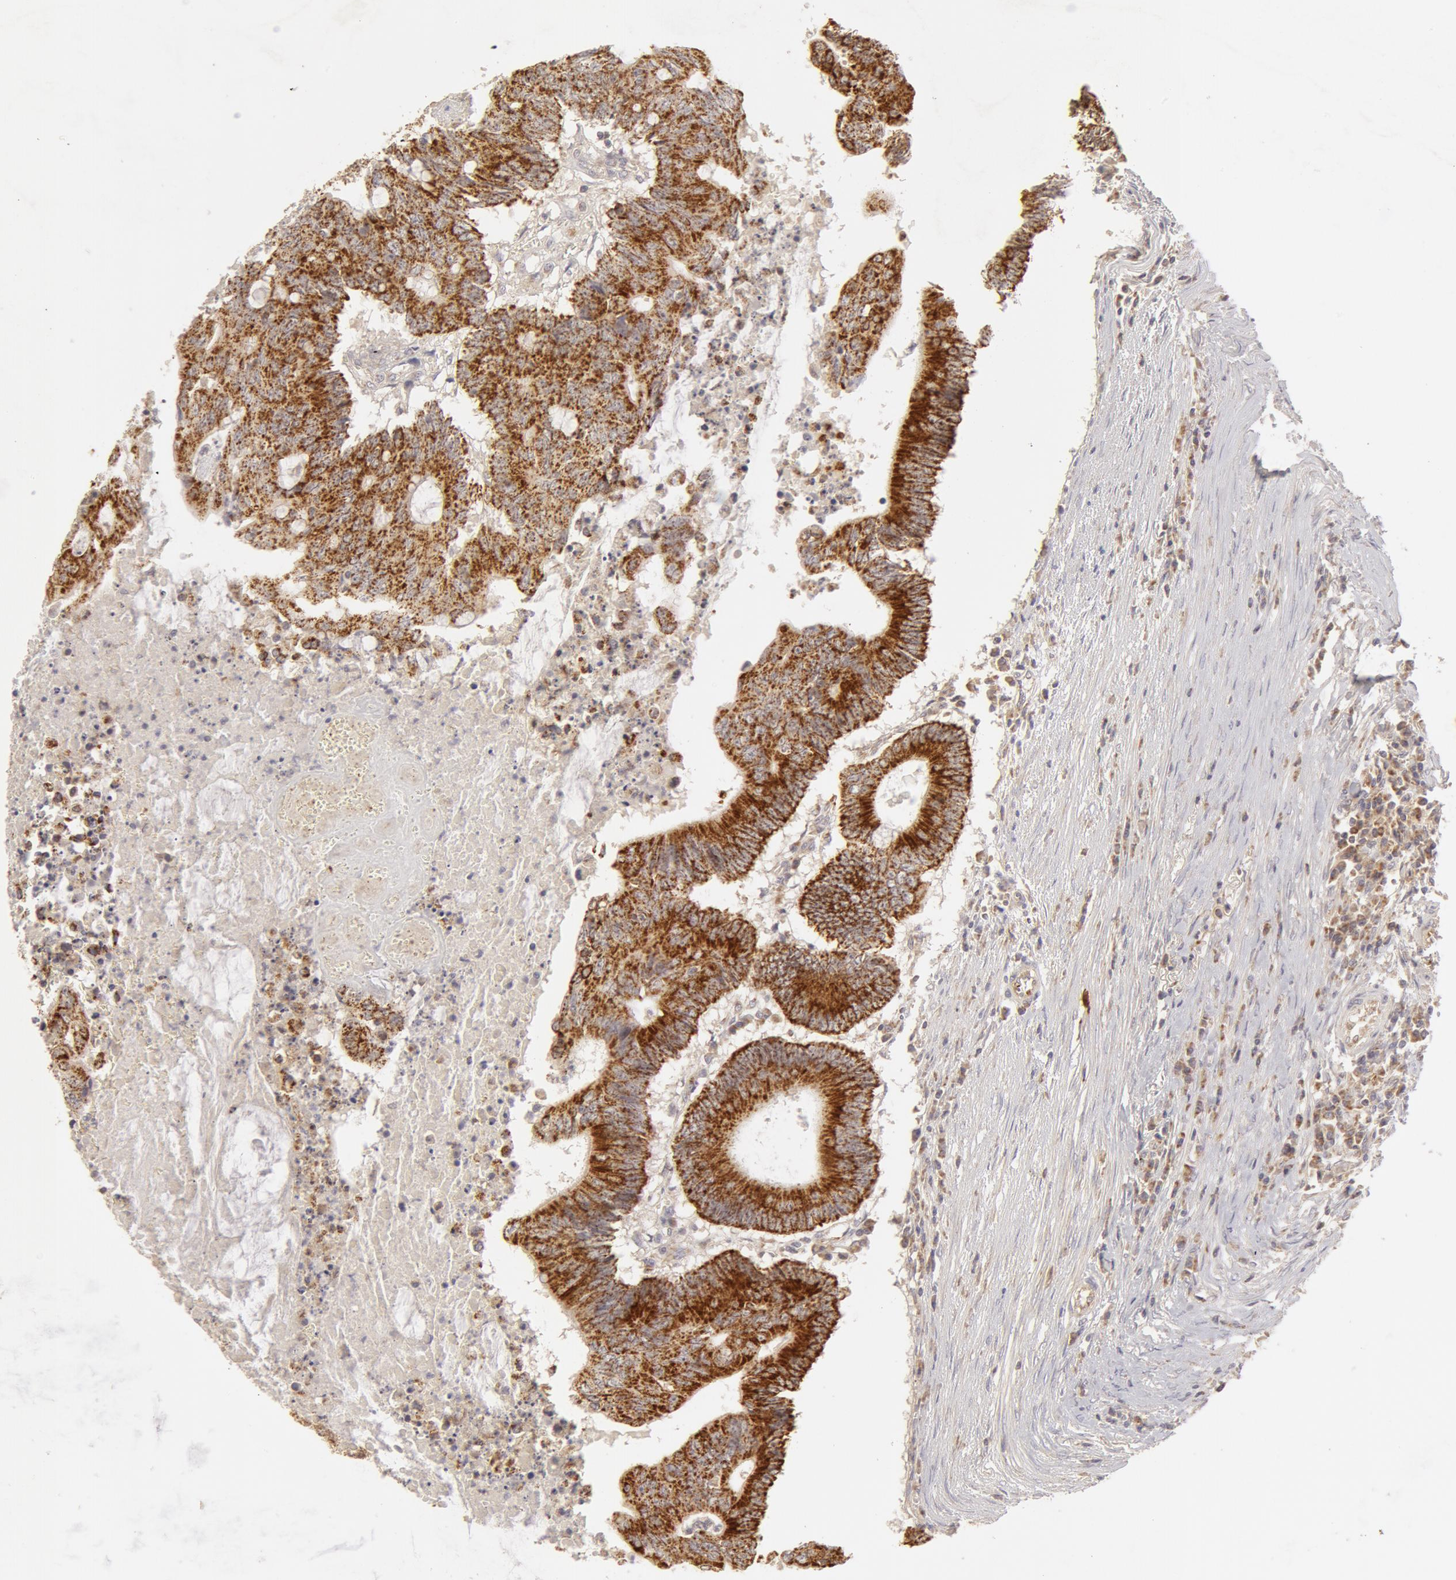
{"staining": {"intensity": "moderate", "quantity": ">75%", "location": "cytoplasmic/membranous"}, "tissue": "colorectal cancer", "cell_type": "Tumor cells", "image_type": "cancer", "snomed": [{"axis": "morphology", "description": "Adenocarcinoma, NOS"}, {"axis": "topography", "description": "Colon"}], "caption": "Colorectal adenocarcinoma tissue demonstrates moderate cytoplasmic/membranous staining in about >75% of tumor cells (DAB IHC, brown staining for protein, blue staining for nuclei).", "gene": "ADPRH", "patient": {"sex": "male", "age": 65}}